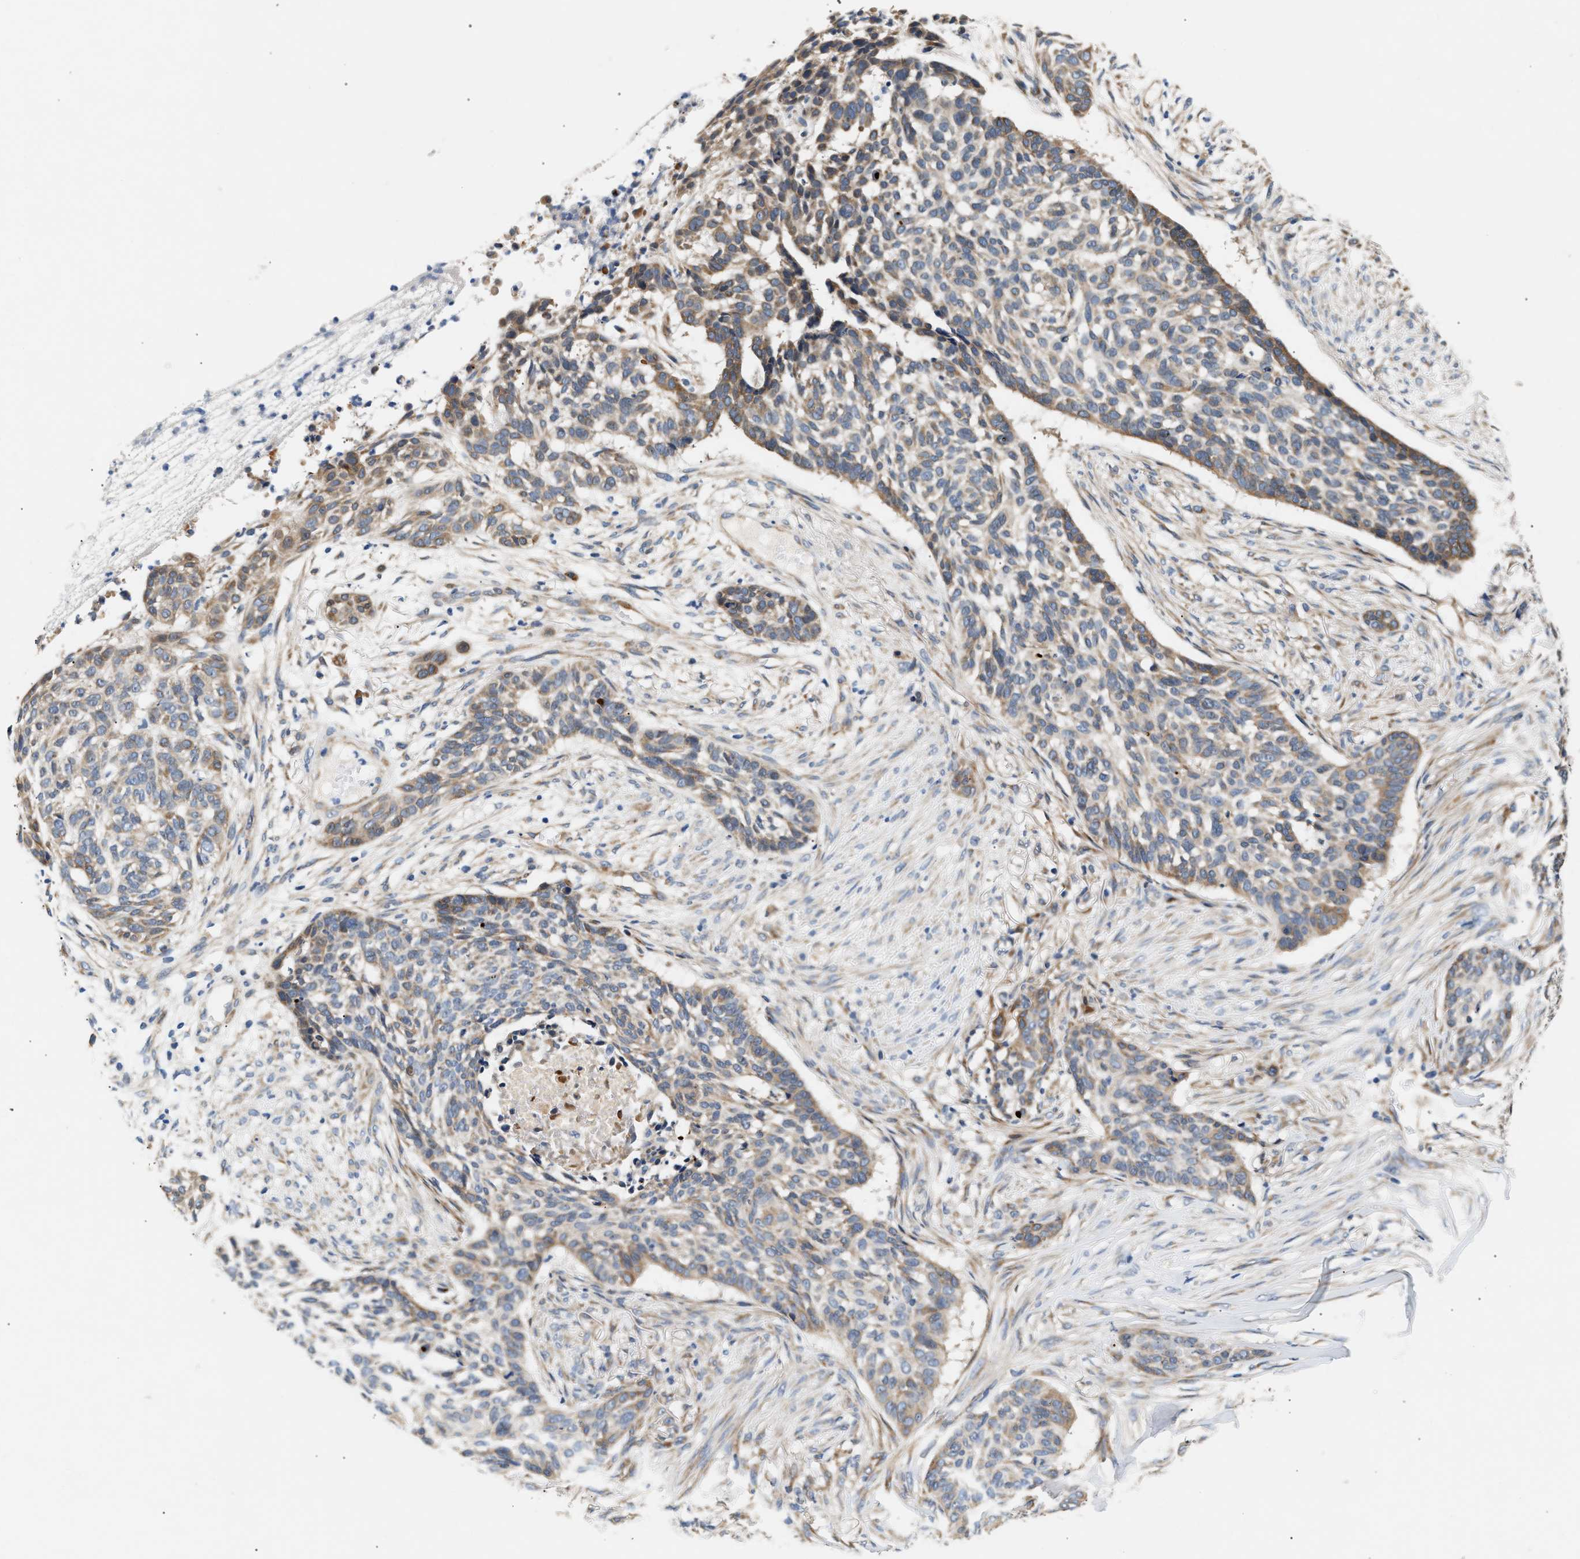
{"staining": {"intensity": "weak", "quantity": "<25%", "location": "cytoplasmic/membranous"}, "tissue": "skin cancer", "cell_type": "Tumor cells", "image_type": "cancer", "snomed": [{"axis": "morphology", "description": "Basal cell carcinoma"}, {"axis": "topography", "description": "Skin"}], "caption": "Tumor cells show no significant protein expression in skin cancer (basal cell carcinoma).", "gene": "IFT74", "patient": {"sex": "male", "age": 85}}